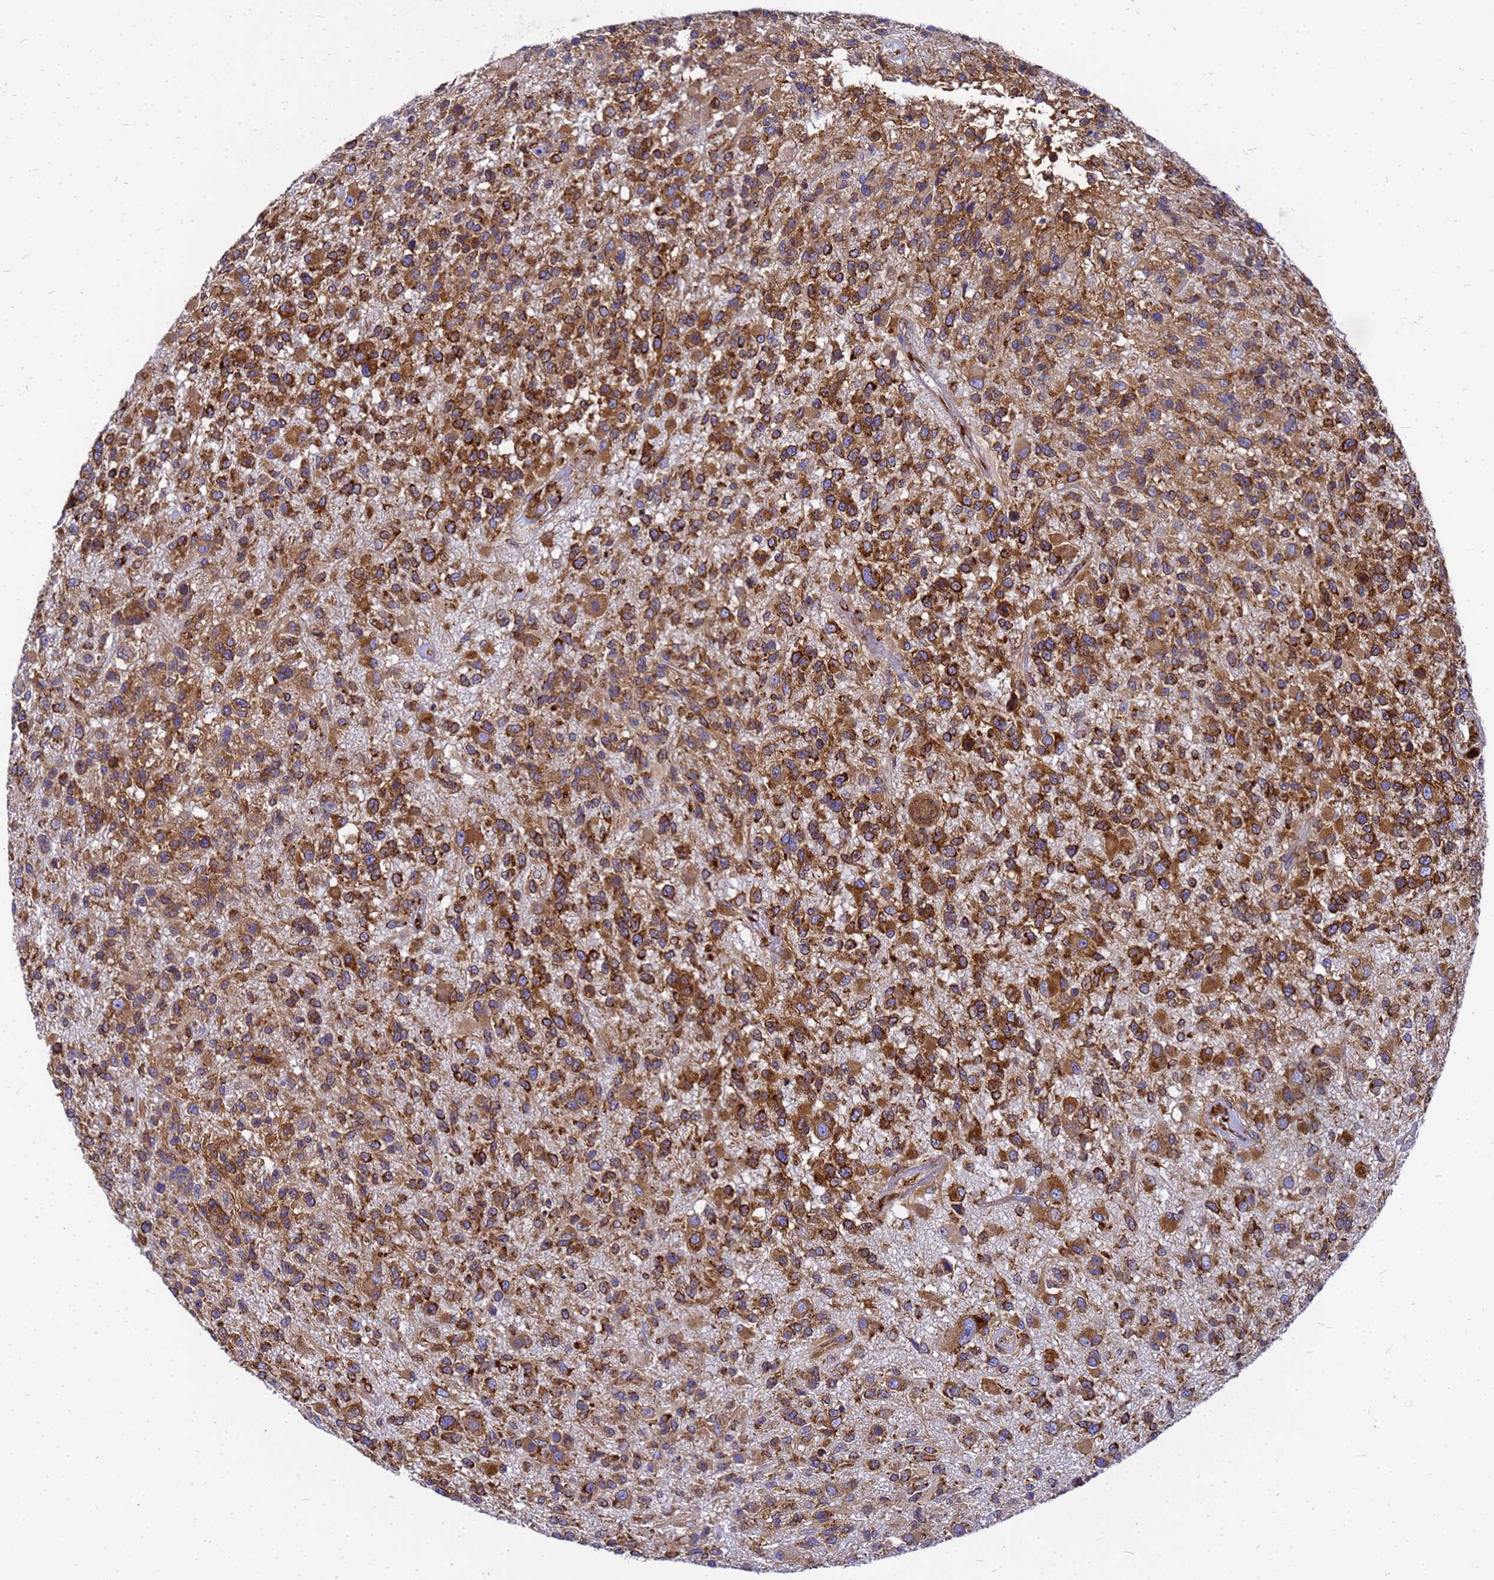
{"staining": {"intensity": "strong", "quantity": ">75%", "location": "cytoplasmic/membranous"}, "tissue": "glioma", "cell_type": "Tumor cells", "image_type": "cancer", "snomed": [{"axis": "morphology", "description": "Glioma, malignant, High grade"}, {"axis": "morphology", "description": "Glioblastoma, NOS"}, {"axis": "topography", "description": "Brain"}], "caption": "Glioma stained with a protein marker shows strong staining in tumor cells.", "gene": "EEF1D", "patient": {"sex": "male", "age": 60}}